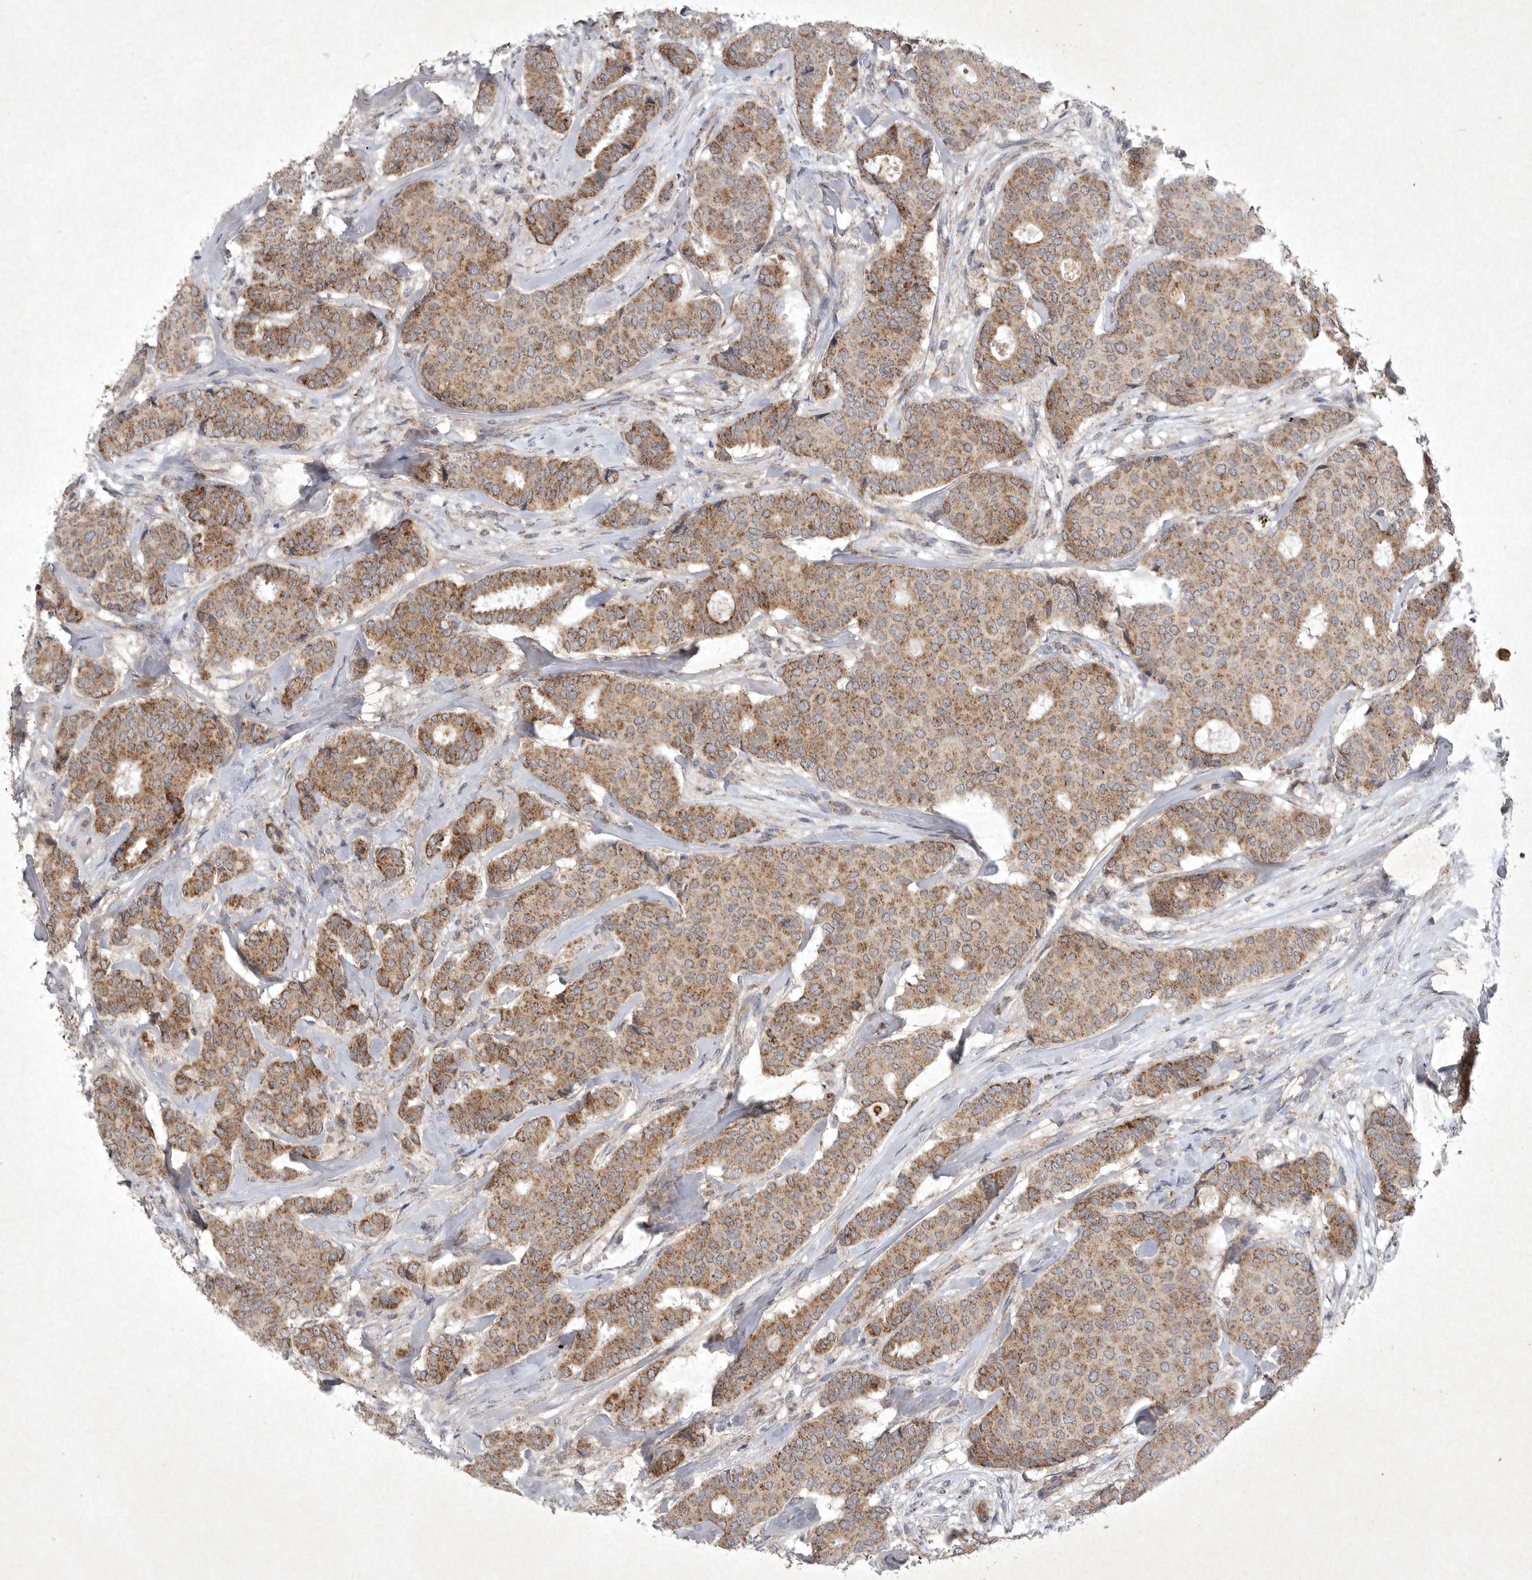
{"staining": {"intensity": "moderate", "quantity": ">75%", "location": "cytoplasmic/membranous"}, "tissue": "breast cancer", "cell_type": "Tumor cells", "image_type": "cancer", "snomed": [{"axis": "morphology", "description": "Duct carcinoma"}, {"axis": "topography", "description": "Breast"}], "caption": "Breast cancer (invasive ductal carcinoma) was stained to show a protein in brown. There is medium levels of moderate cytoplasmic/membranous expression in approximately >75% of tumor cells.", "gene": "DDR1", "patient": {"sex": "female", "age": 75}}